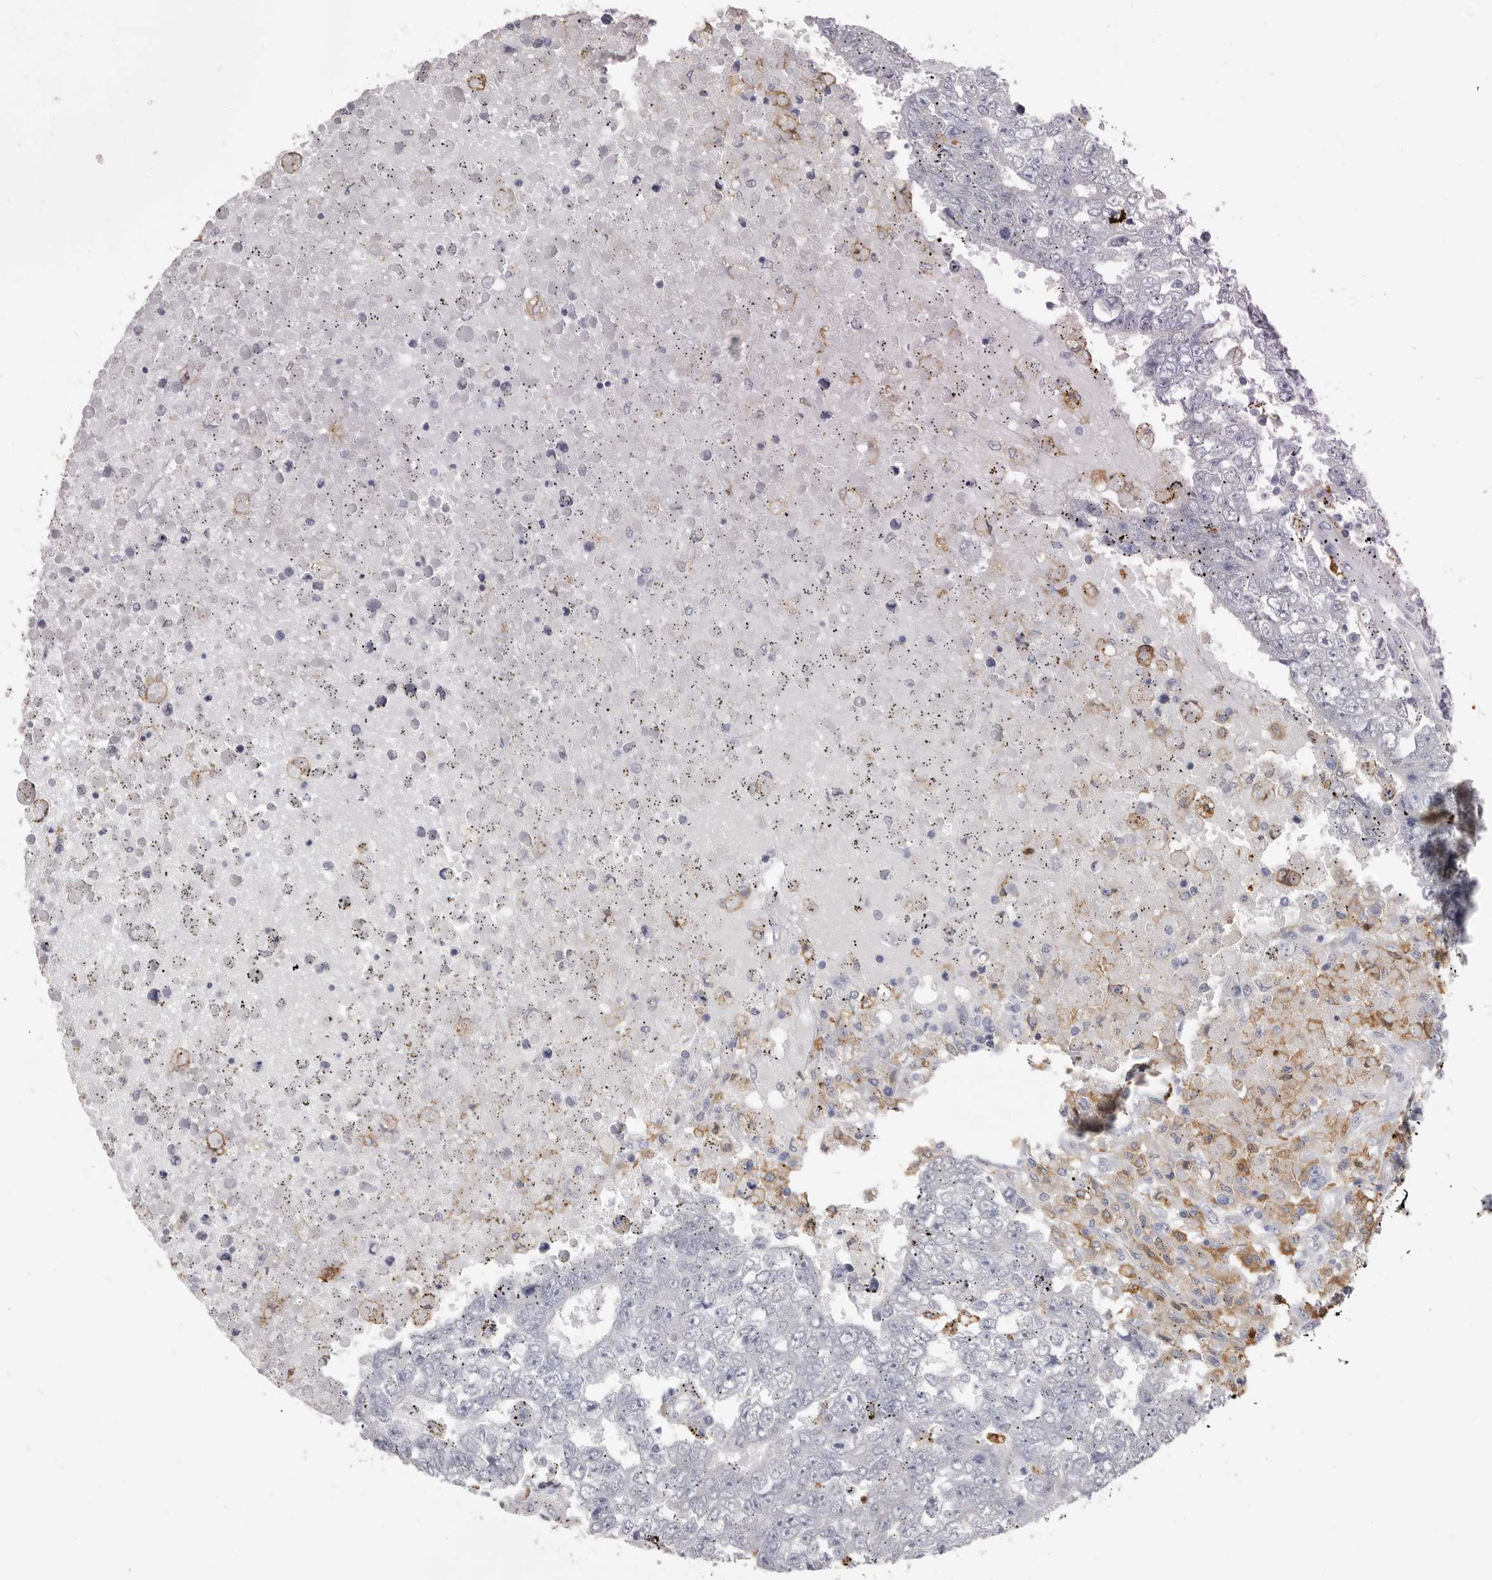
{"staining": {"intensity": "negative", "quantity": "none", "location": "none"}, "tissue": "testis cancer", "cell_type": "Tumor cells", "image_type": "cancer", "snomed": [{"axis": "morphology", "description": "Carcinoma, Embryonal, NOS"}, {"axis": "topography", "description": "Testis"}], "caption": "This is an immunohistochemistry (IHC) image of human testis embryonal carcinoma. There is no positivity in tumor cells.", "gene": "VPS45", "patient": {"sex": "male", "age": 25}}